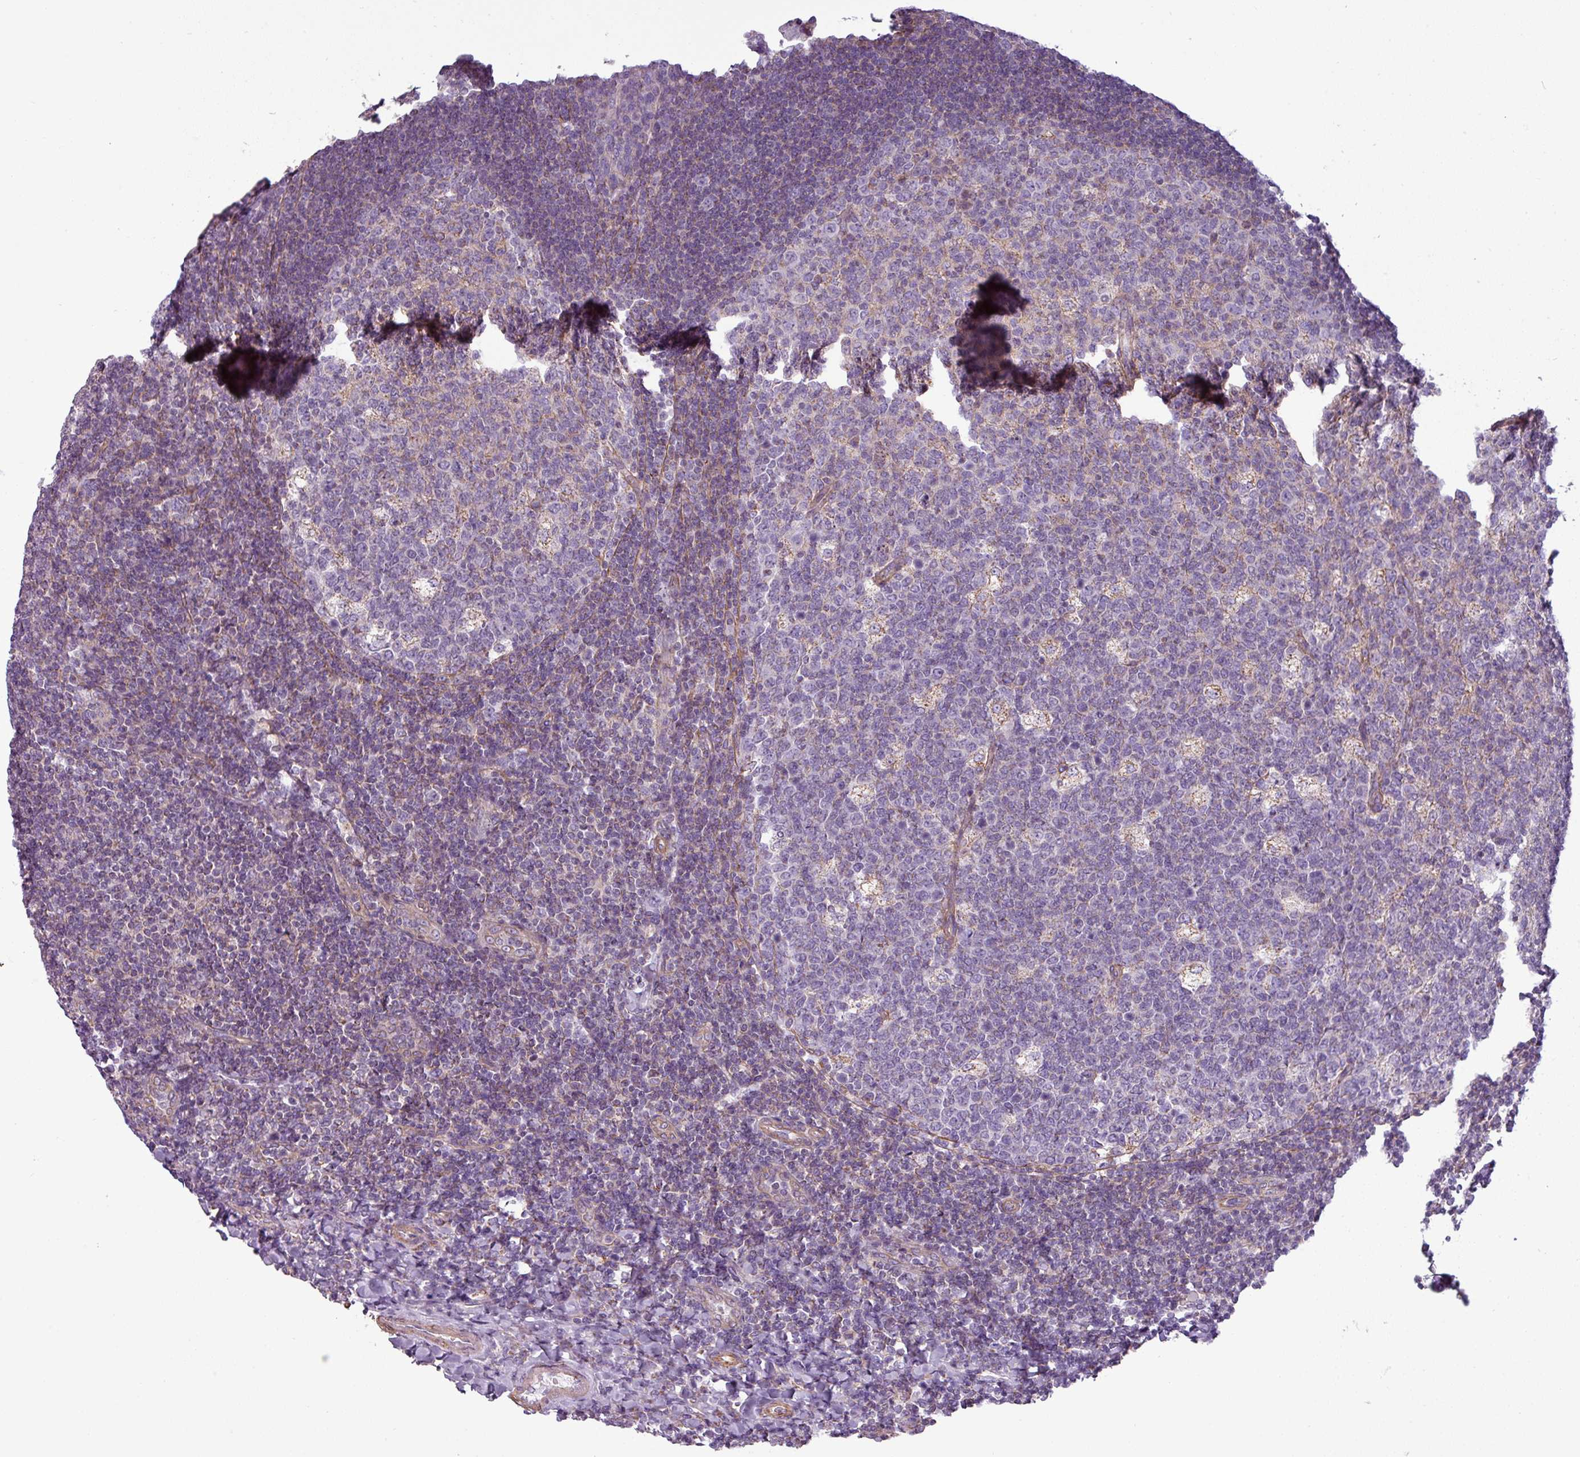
{"staining": {"intensity": "weak", "quantity": "<25%", "location": "cytoplasmic/membranous"}, "tissue": "tonsil", "cell_type": "Germinal center cells", "image_type": "normal", "snomed": [{"axis": "morphology", "description": "Normal tissue, NOS"}, {"axis": "topography", "description": "Tonsil"}], "caption": "Immunohistochemistry histopathology image of unremarkable tonsil: tonsil stained with DAB shows no significant protein positivity in germinal center cells. (IHC, brightfield microscopy, high magnification).", "gene": "BTN2A2", "patient": {"sex": "male", "age": 17}}